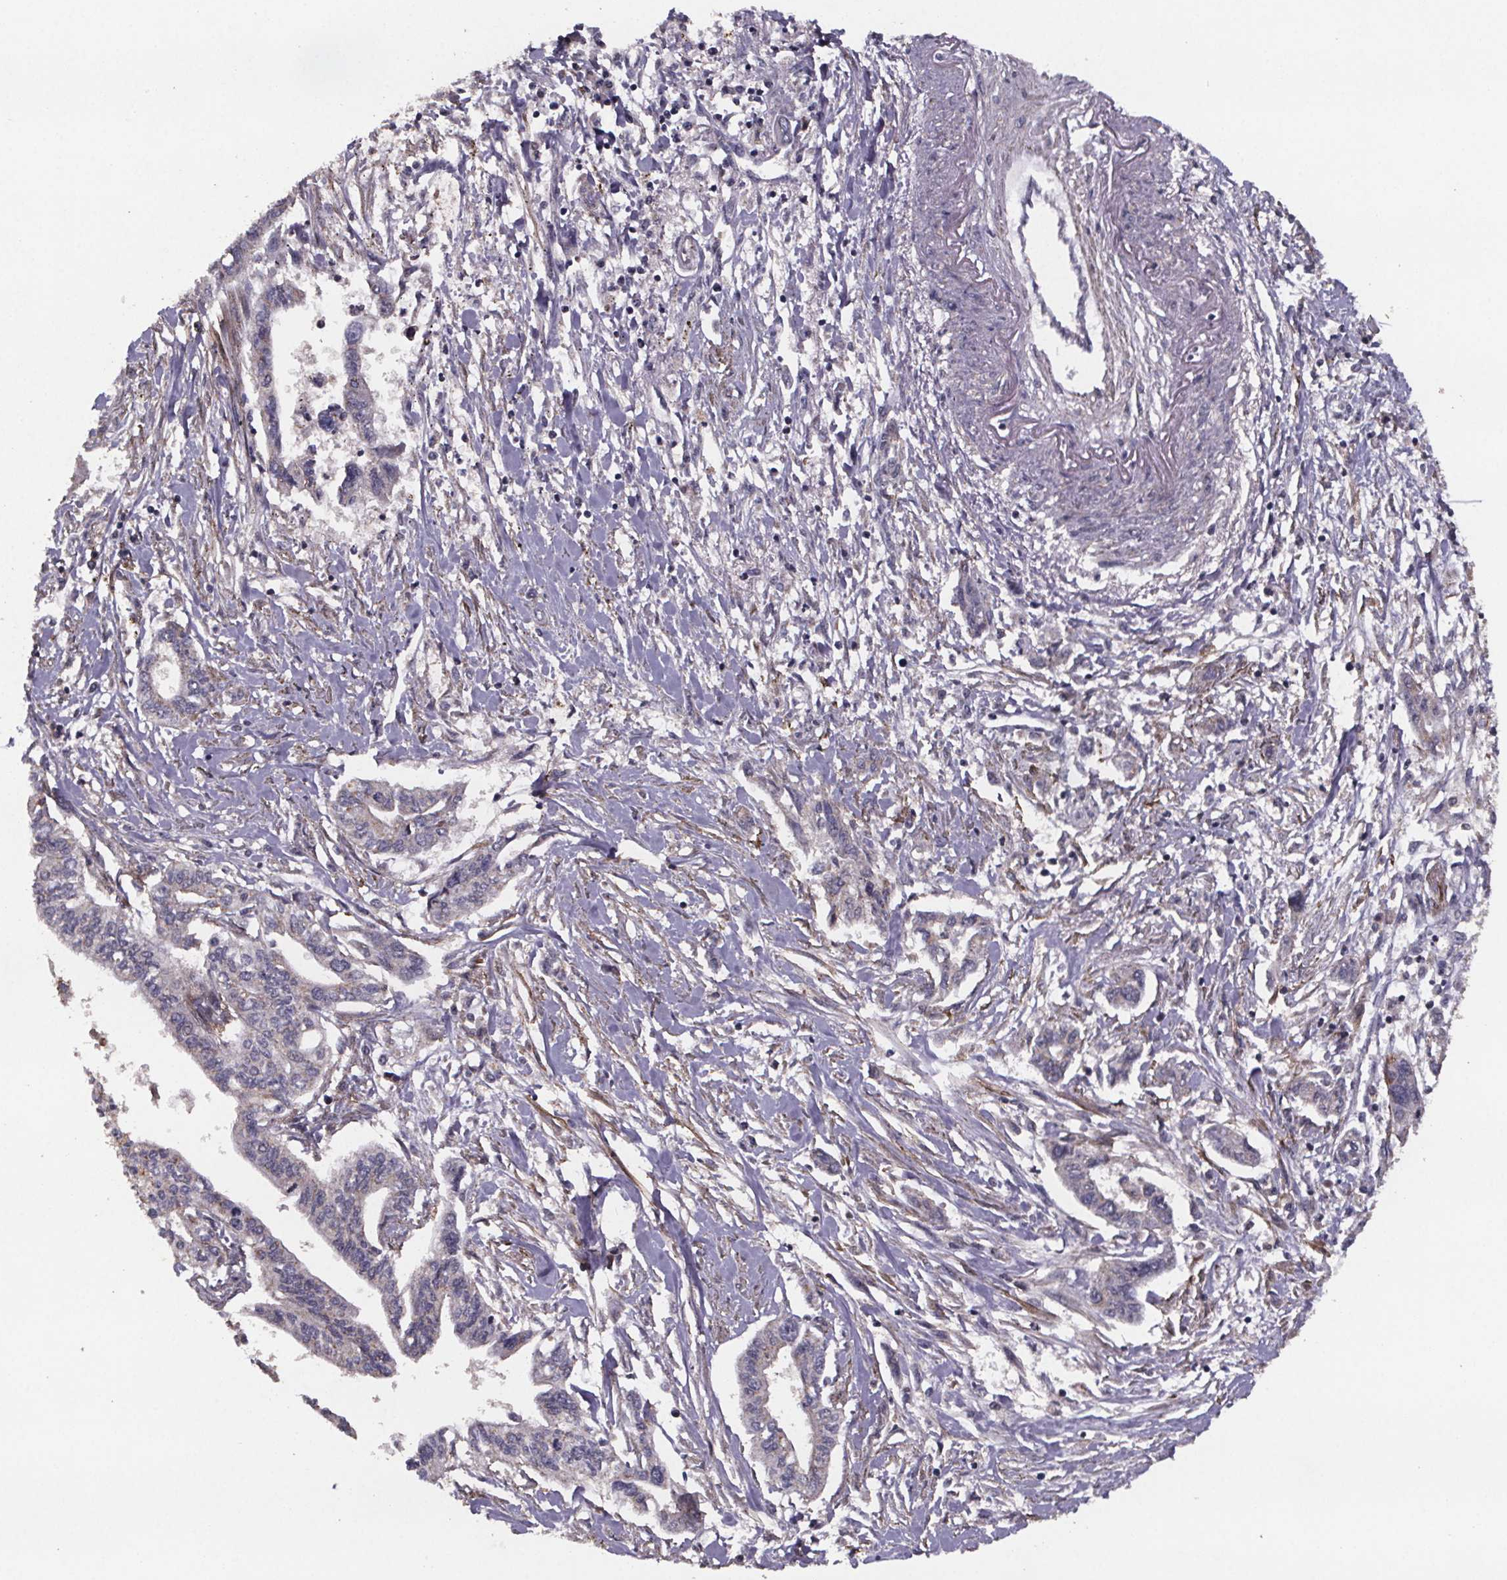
{"staining": {"intensity": "negative", "quantity": "none", "location": "none"}, "tissue": "pancreatic cancer", "cell_type": "Tumor cells", "image_type": "cancer", "snomed": [{"axis": "morphology", "description": "Adenocarcinoma, NOS"}, {"axis": "topography", "description": "Pancreas"}], "caption": "A high-resolution image shows immunohistochemistry (IHC) staining of pancreatic adenocarcinoma, which demonstrates no significant expression in tumor cells.", "gene": "PALLD", "patient": {"sex": "male", "age": 60}}